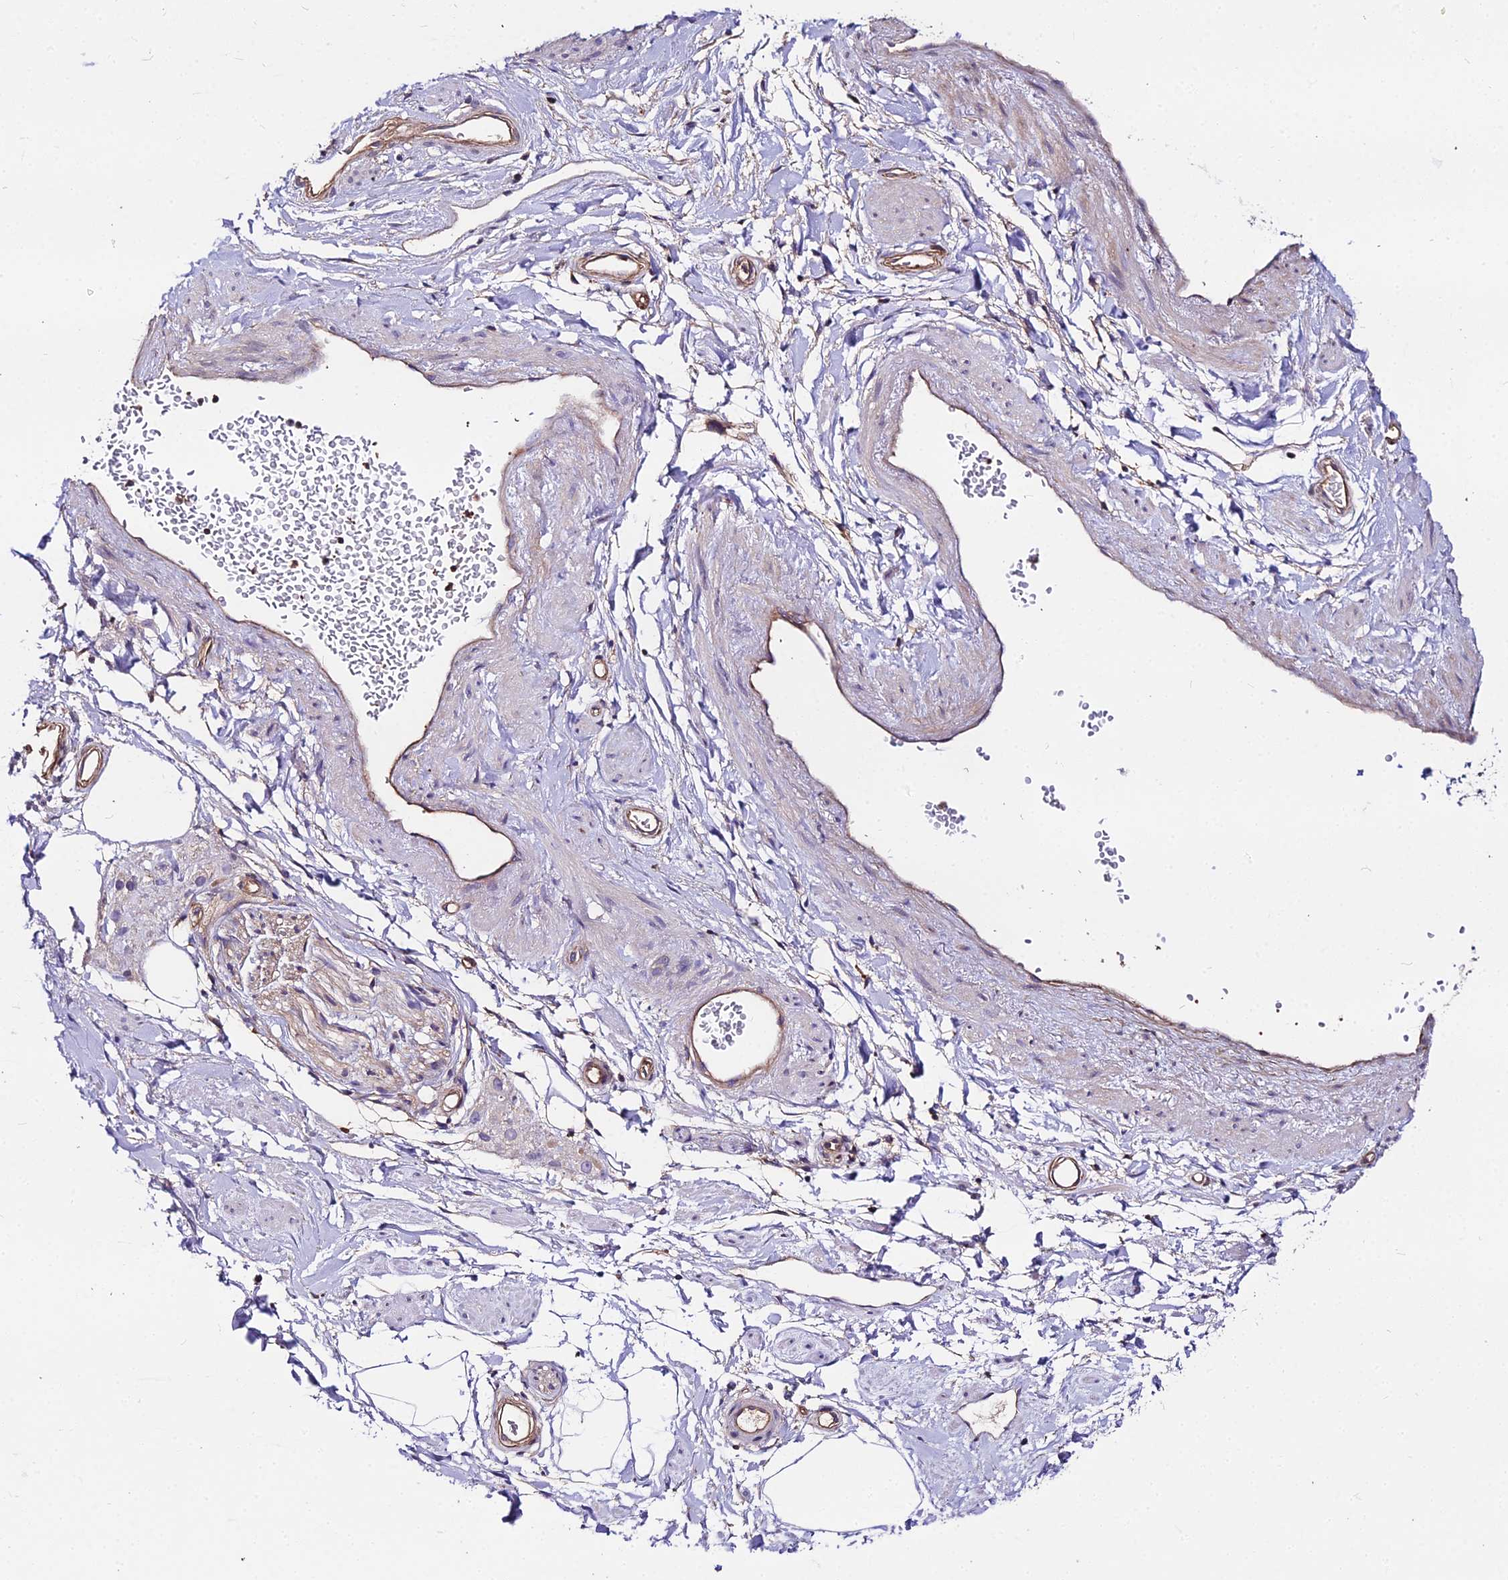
{"staining": {"intensity": "negative", "quantity": "none", "location": "none"}, "tissue": "adipose tissue", "cell_type": "Adipocytes", "image_type": "normal", "snomed": [{"axis": "morphology", "description": "Normal tissue, NOS"}, {"axis": "topography", "description": "Soft tissue"}, {"axis": "topography", "description": "Adipose tissue"}, {"axis": "topography", "description": "Vascular tissue"}, {"axis": "topography", "description": "Peripheral nerve tissue"}], "caption": "IHC of benign adipose tissue exhibits no staining in adipocytes.", "gene": "GLYAT", "patient": {"sex": "male", "age": 74}}